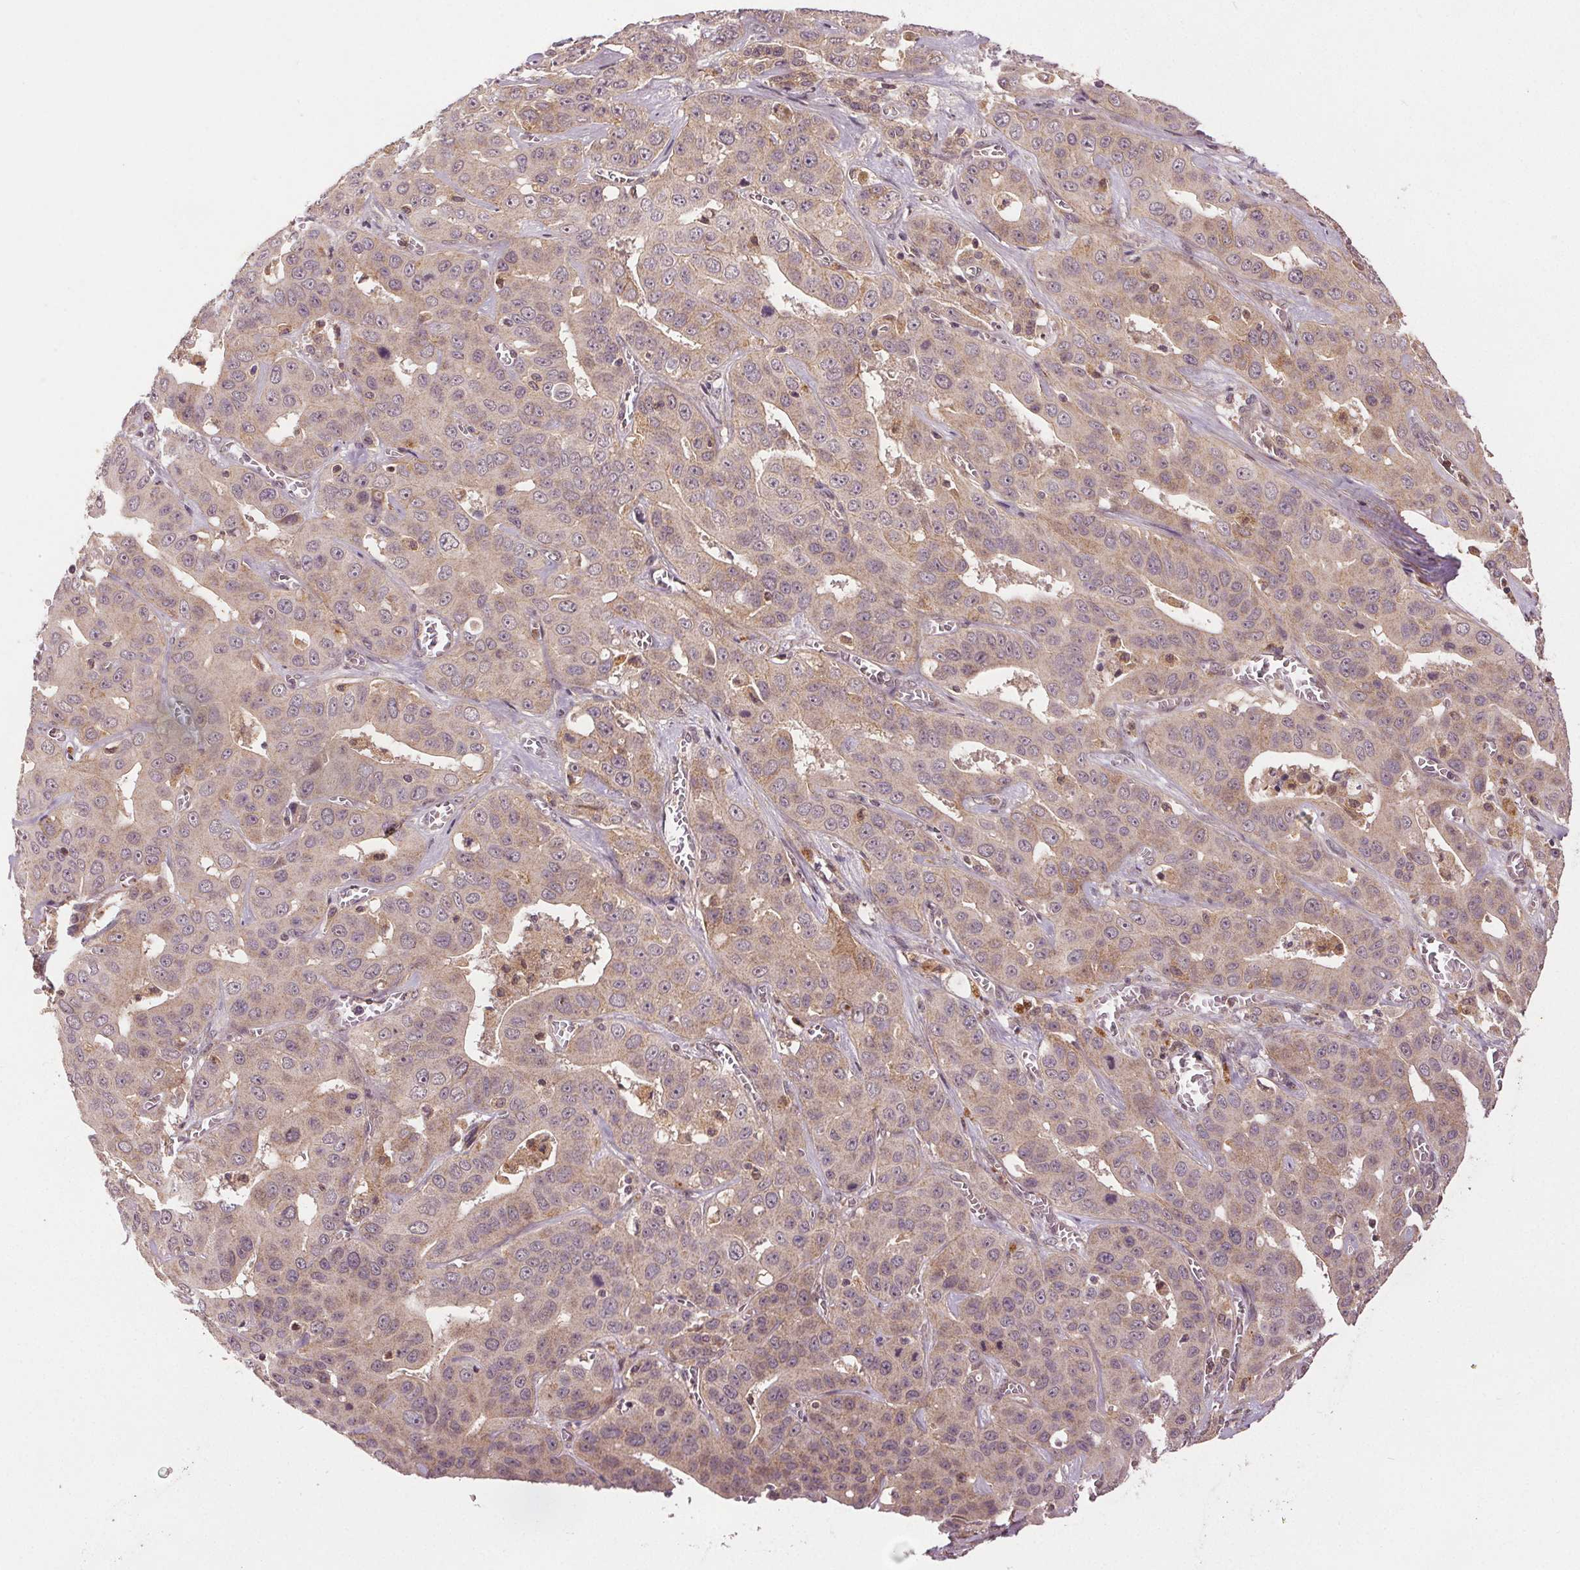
{"staining": {"intensity": "negative", "quantity": "none", "location": "none"}, "tissue": "liver cancer", "cell_type": "Tumor cells", "image_type": "cancer", "snomed": [{"axis": "morphology", "description": "Cholangiocarcinoma"}, {"axis": "topography", "description": "Liver"}], "caption": "This photomicrograph is of liver cancer (cholangiocarcinoma) stained with immunohistochemistry (IHC) to label a protein in brown with the nuclei are counter-stained blue. There is no staining in tumor cells.", "gene": "EPHB3", "patient": {"sex": "female", "age": 52}}